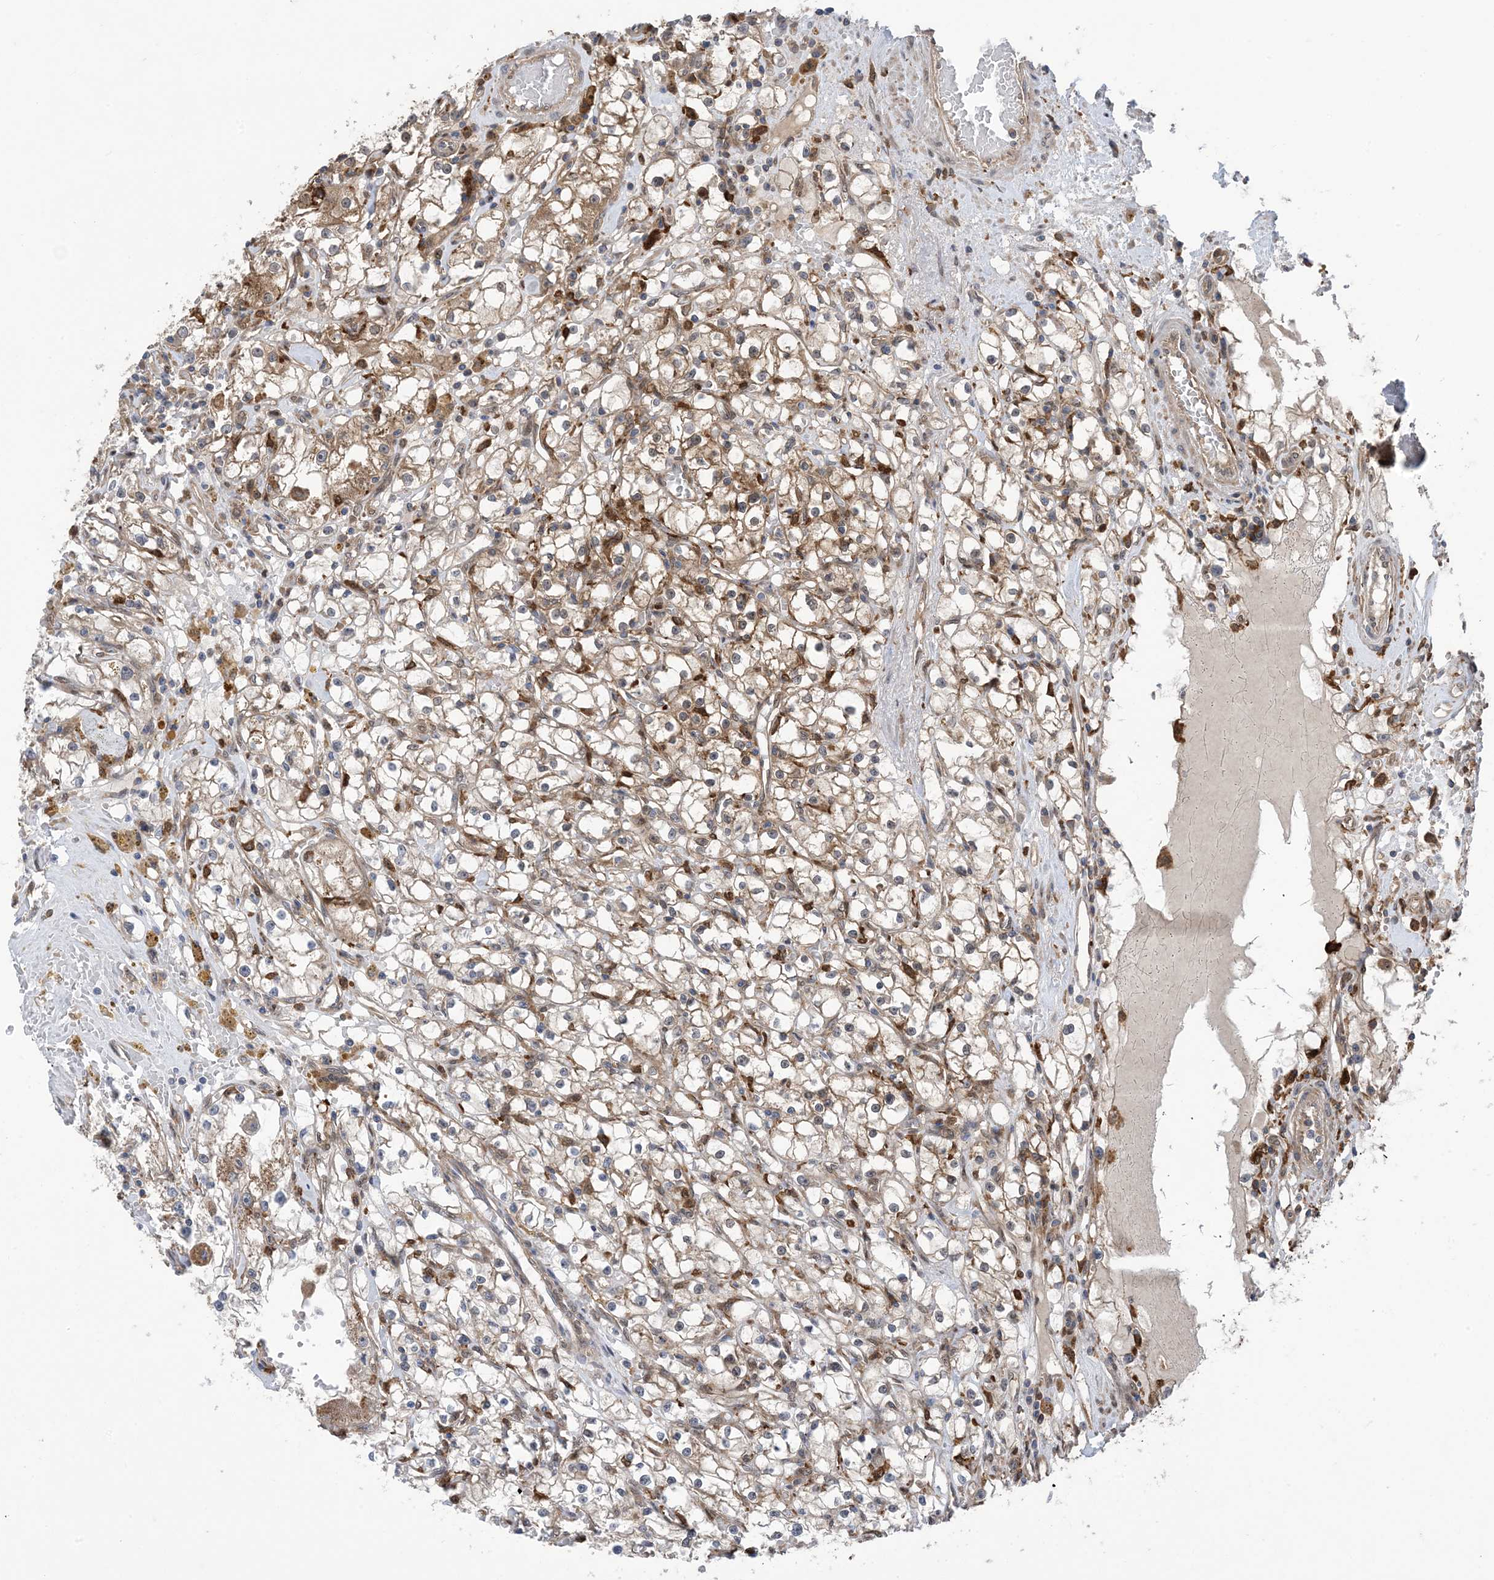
{"staining": {"intensity": "moderate", "quantity": "25%-75%", "location": "cytoplasmic/membranous"}, "tissue": "renal cancer", "cell_type": "Tumor cells", "image_type": "cancer", "snomed": [{"axis": "morphology", "description": "Adenocarcinoma, NOS"}, {"axis": "topography", "description": "Kidney"}], "caption": "Adenocarcinoma (renal) stained with a brown dye displays moderate cytoplasmic/membranous positive staining in about 25%-75% of tumor cells.", "gene": "HS1BP3", "patient": {"sex": "male", "age": 56}}